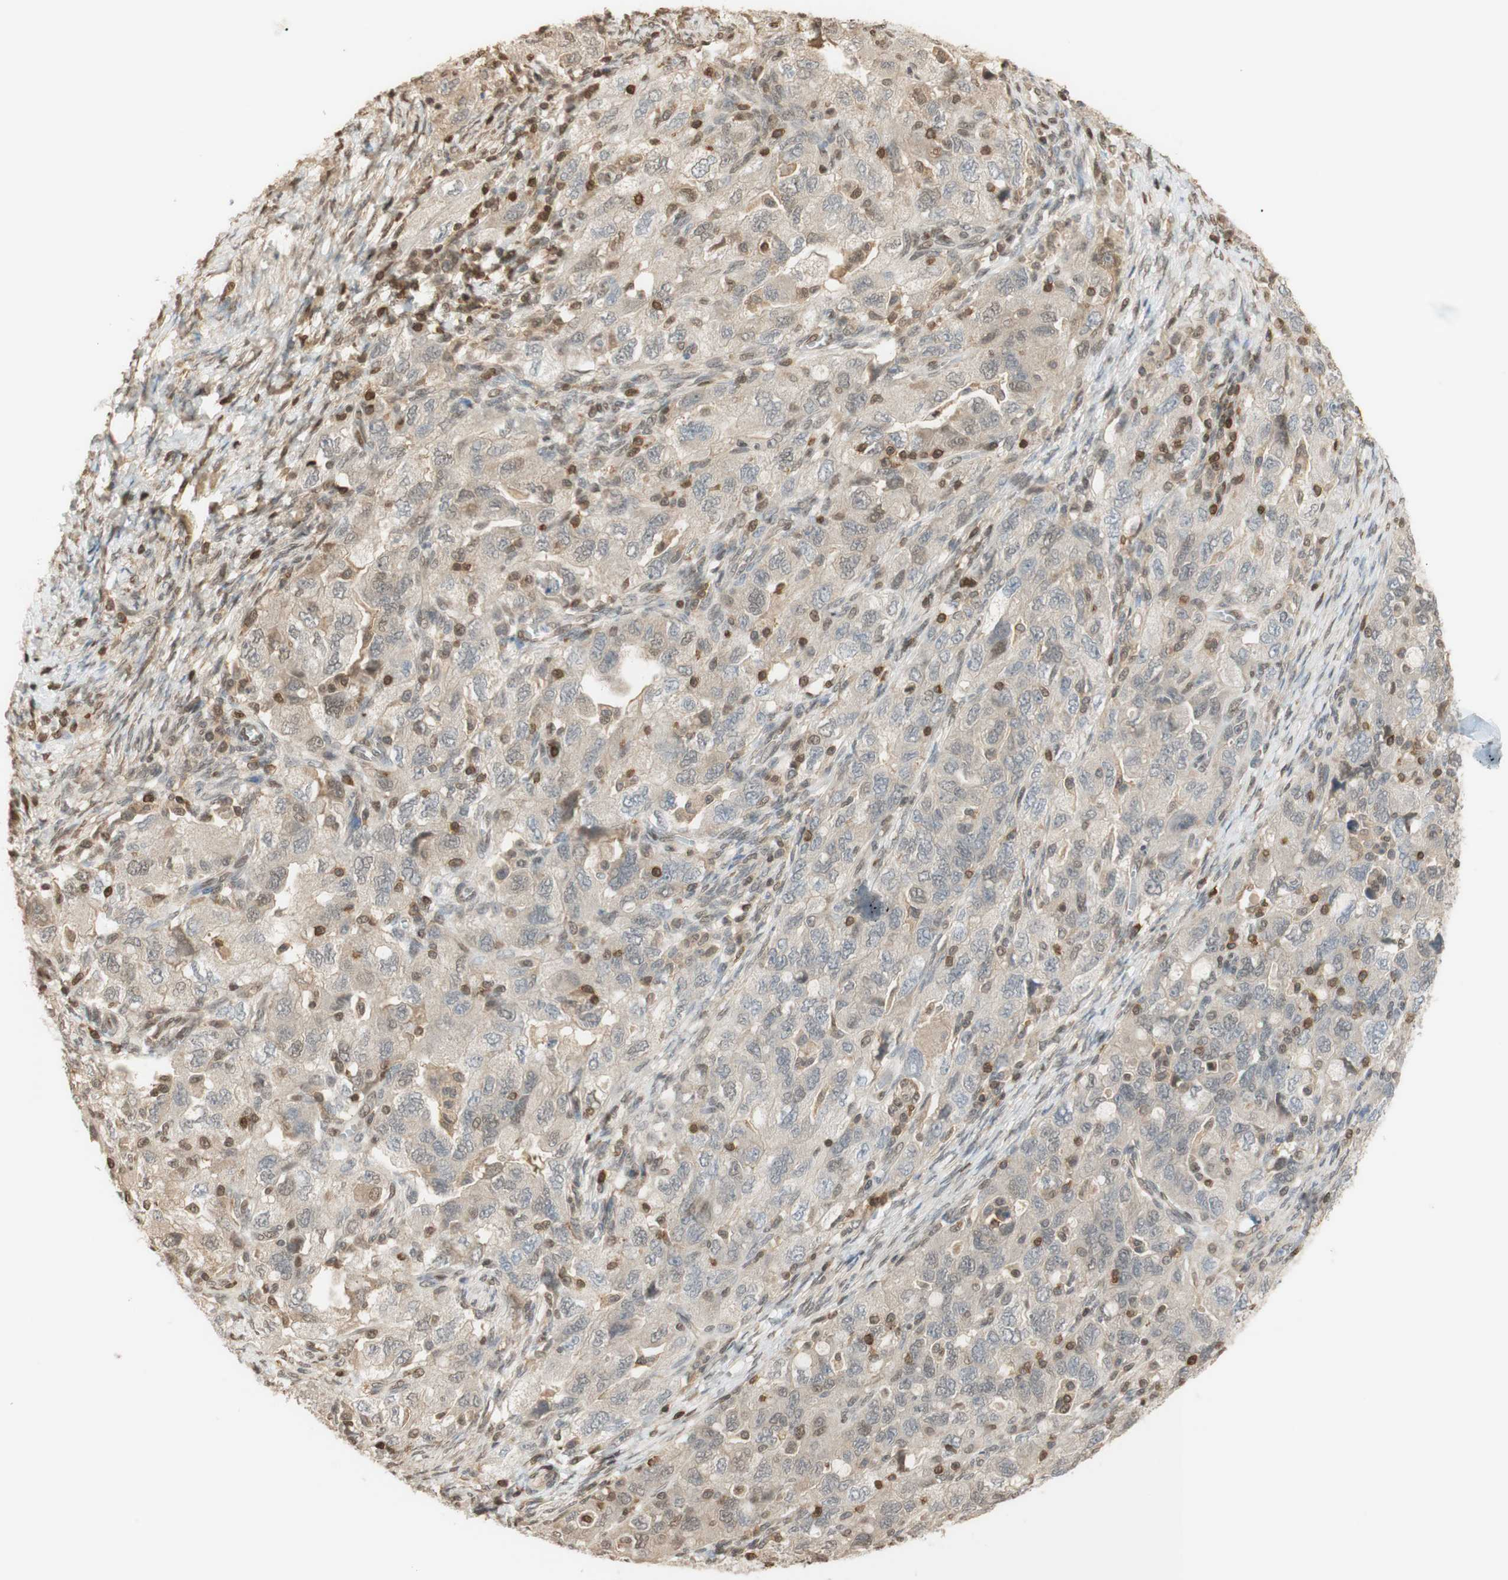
{"staining": {"intensity": "weak", "quantity": ">75%", "location": "cytoplasmic/membranous"}, "tissue": "ovarian cancer", "cell_type": "Tumor cells", "image_type": "cancer", "snomed": [{"axis": "morphology", "description": "Carcinoma, NOS"}, {"axis": "morphology", "description": "Cystadenocarcinoma, serous, NOS"}, {"axis": "topography", "description": "Ovary"}], "caption": "This histopathology image reveals IHC staining of human carcinoma (ovarian), with low weak cytoplasmic/membranous expression in about >75% of tumor cells.", "gene": "NAP1L4", "patient": {"sex": "female", "age": 69}}